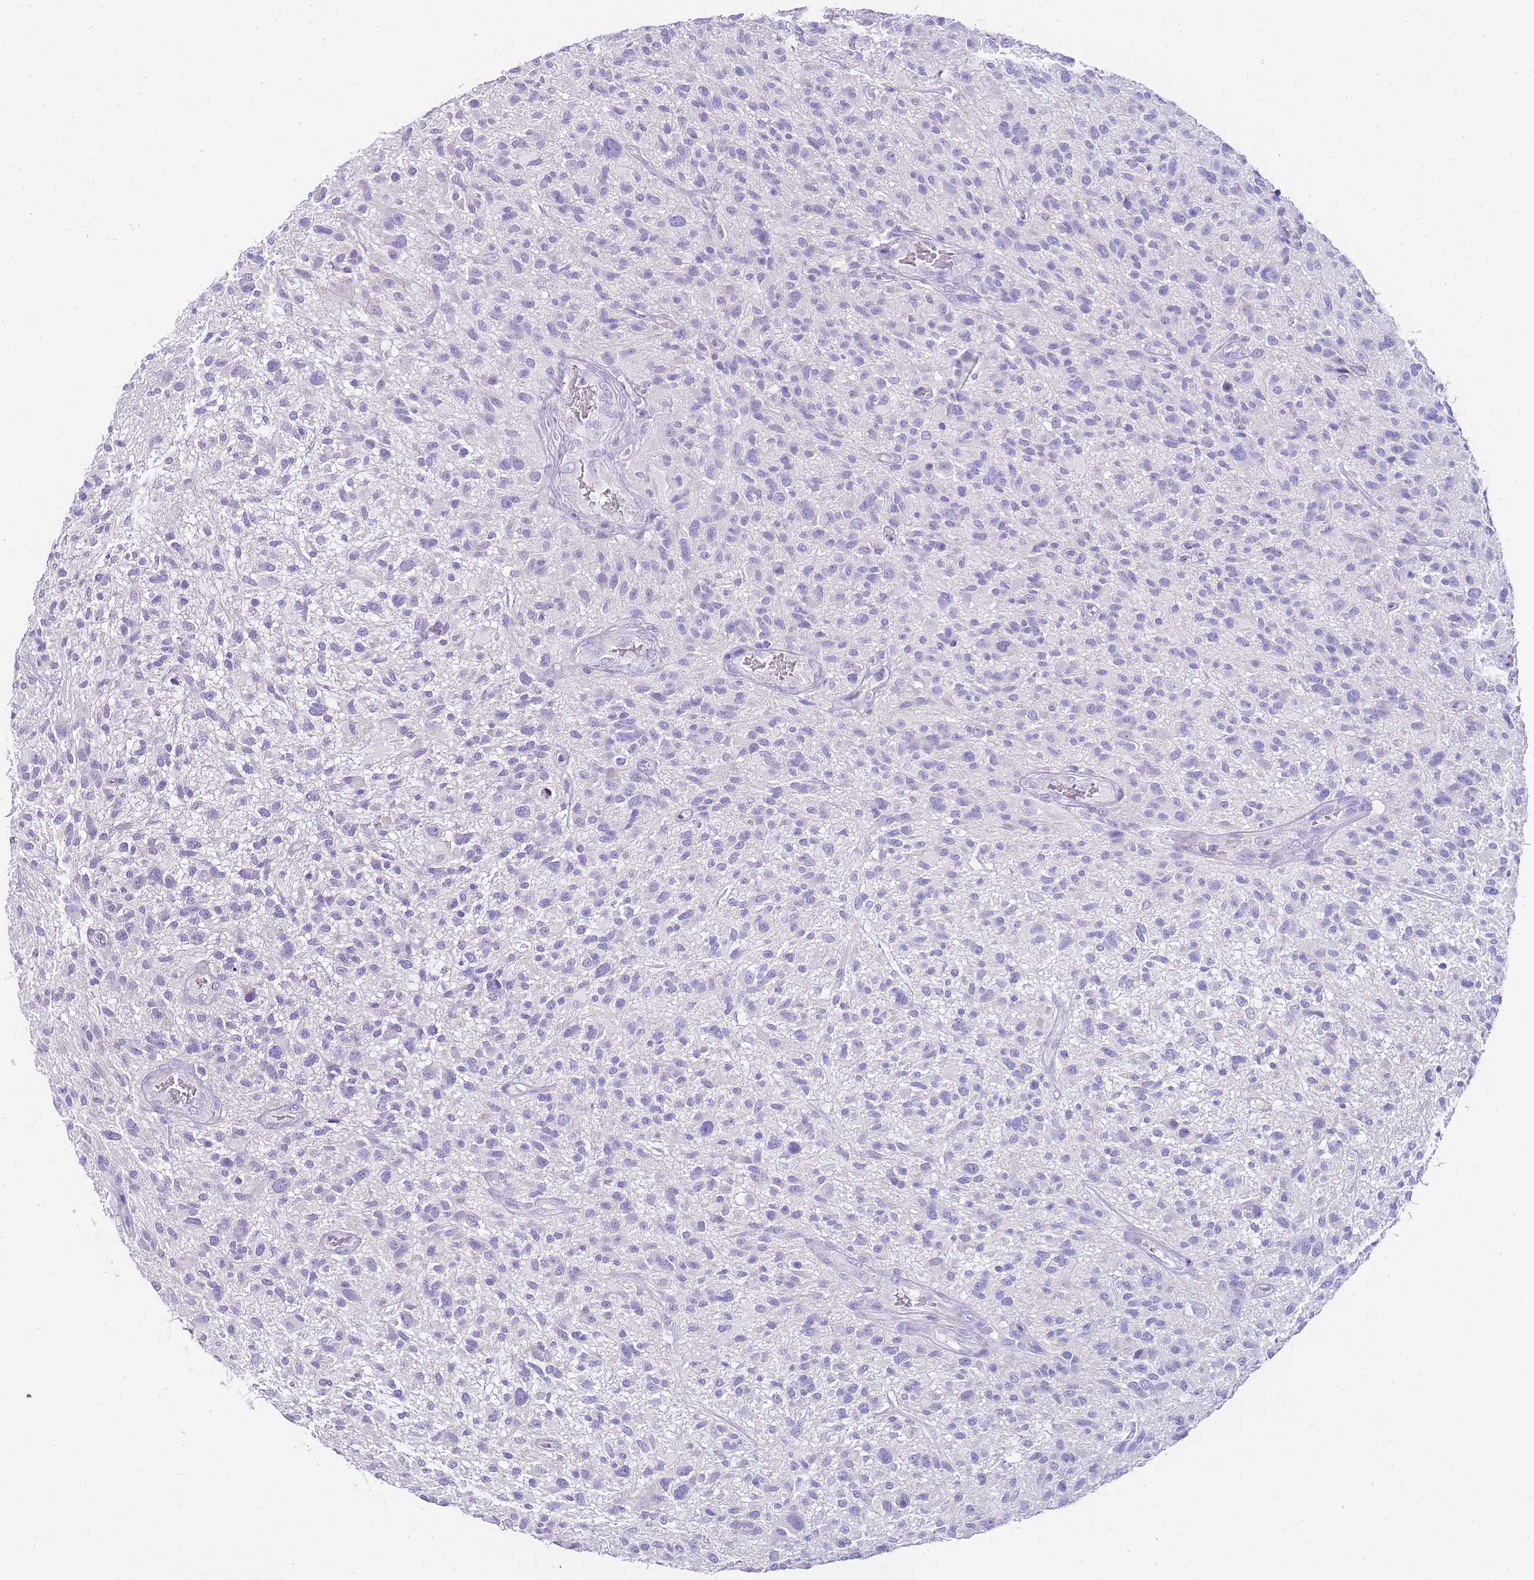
{"staining": {"intensity": "negative", "quantity": "none", "location": "none"}, "tissue": "glioma", "cell_type": "Tumor cells", "image_type": "cancer", "snomed": [{"axis": "morphology", "description": "Glioma, malignant, High grade"}, {"axis": "topography", "description": "Brain"}], "caption": "An immunohistochemistry micrograph of glioma is shown. There is no staining in tumor cells of glioma. Brightfield microscopy of IHC stained with DAB (3,3'-diaminobenzidine) (brown) and hematoxylin (blue), captured at high magnification.", "gene": "DPP4", "patient": {"sex": "male", "age": 47}}